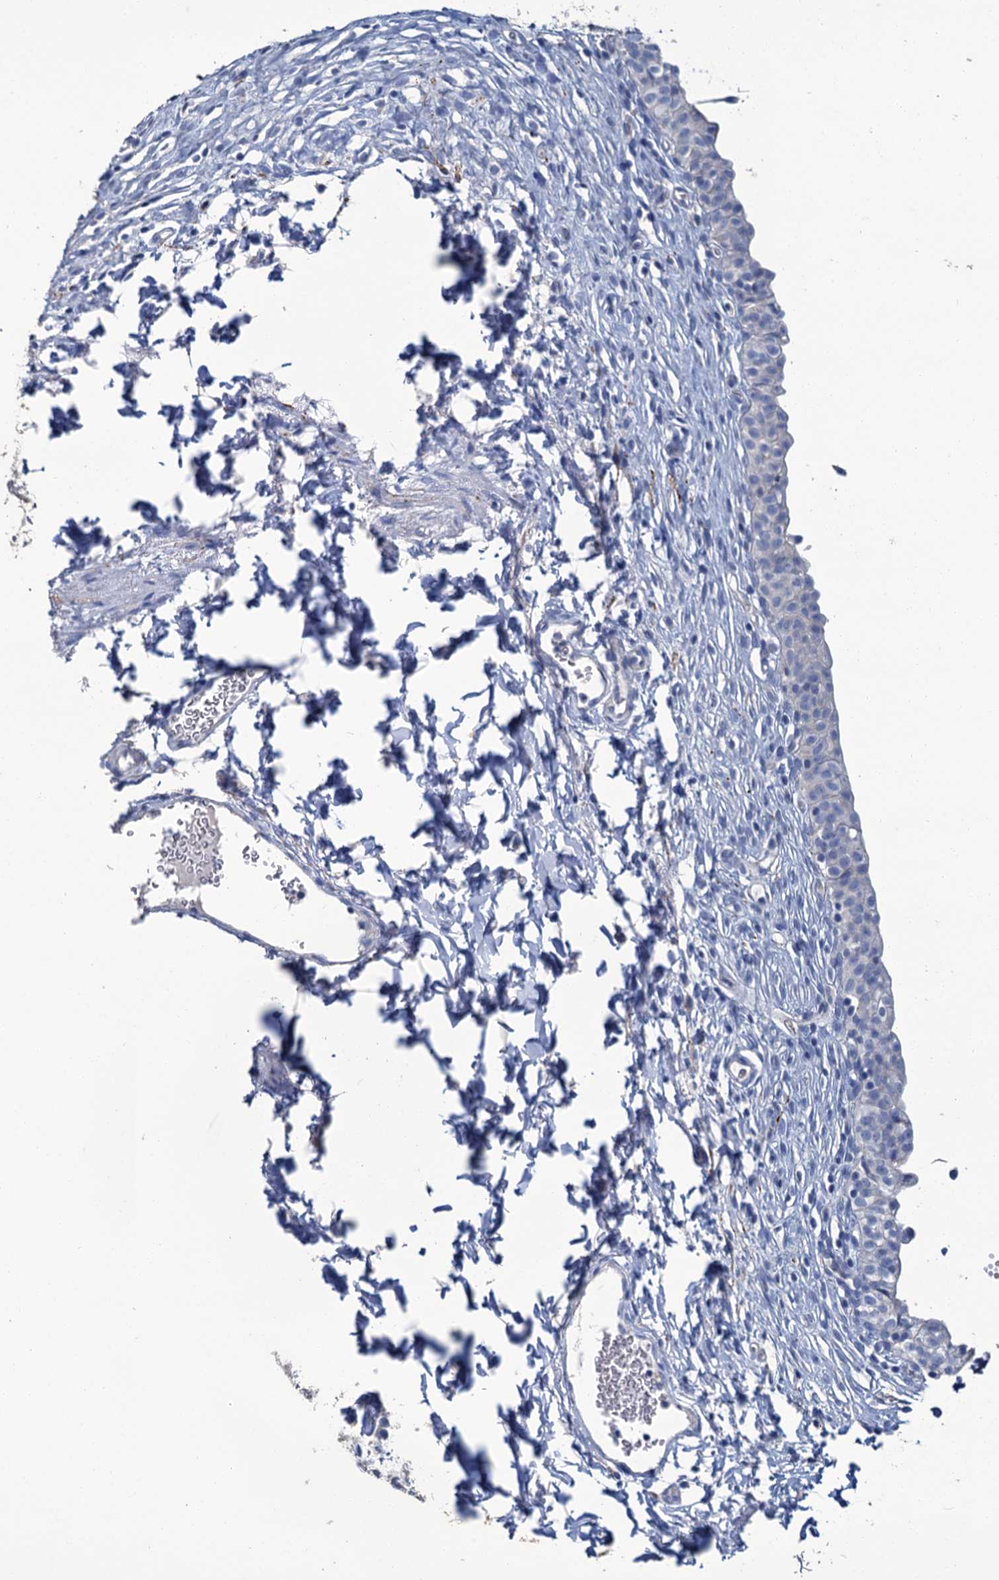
{"staining": {"intensity": "negative", "quantity": "none", "location": "none"}, "tissue": "urinary bladder", "cell_type": "Urothelial cells", "image_type": "normal", "snomed": [{"axis": "morphology", "description": "Normal tissue, NOS"}, {"axis": "topography", "description": "Urinary bladder"}], "caption": "Human urinary bladder stained for a protein using immunohistochemistry (IHC) reveals no staining in urothelial cells.", "gene": "SNCB", "patient": {"sex": "male", "age": 55}}